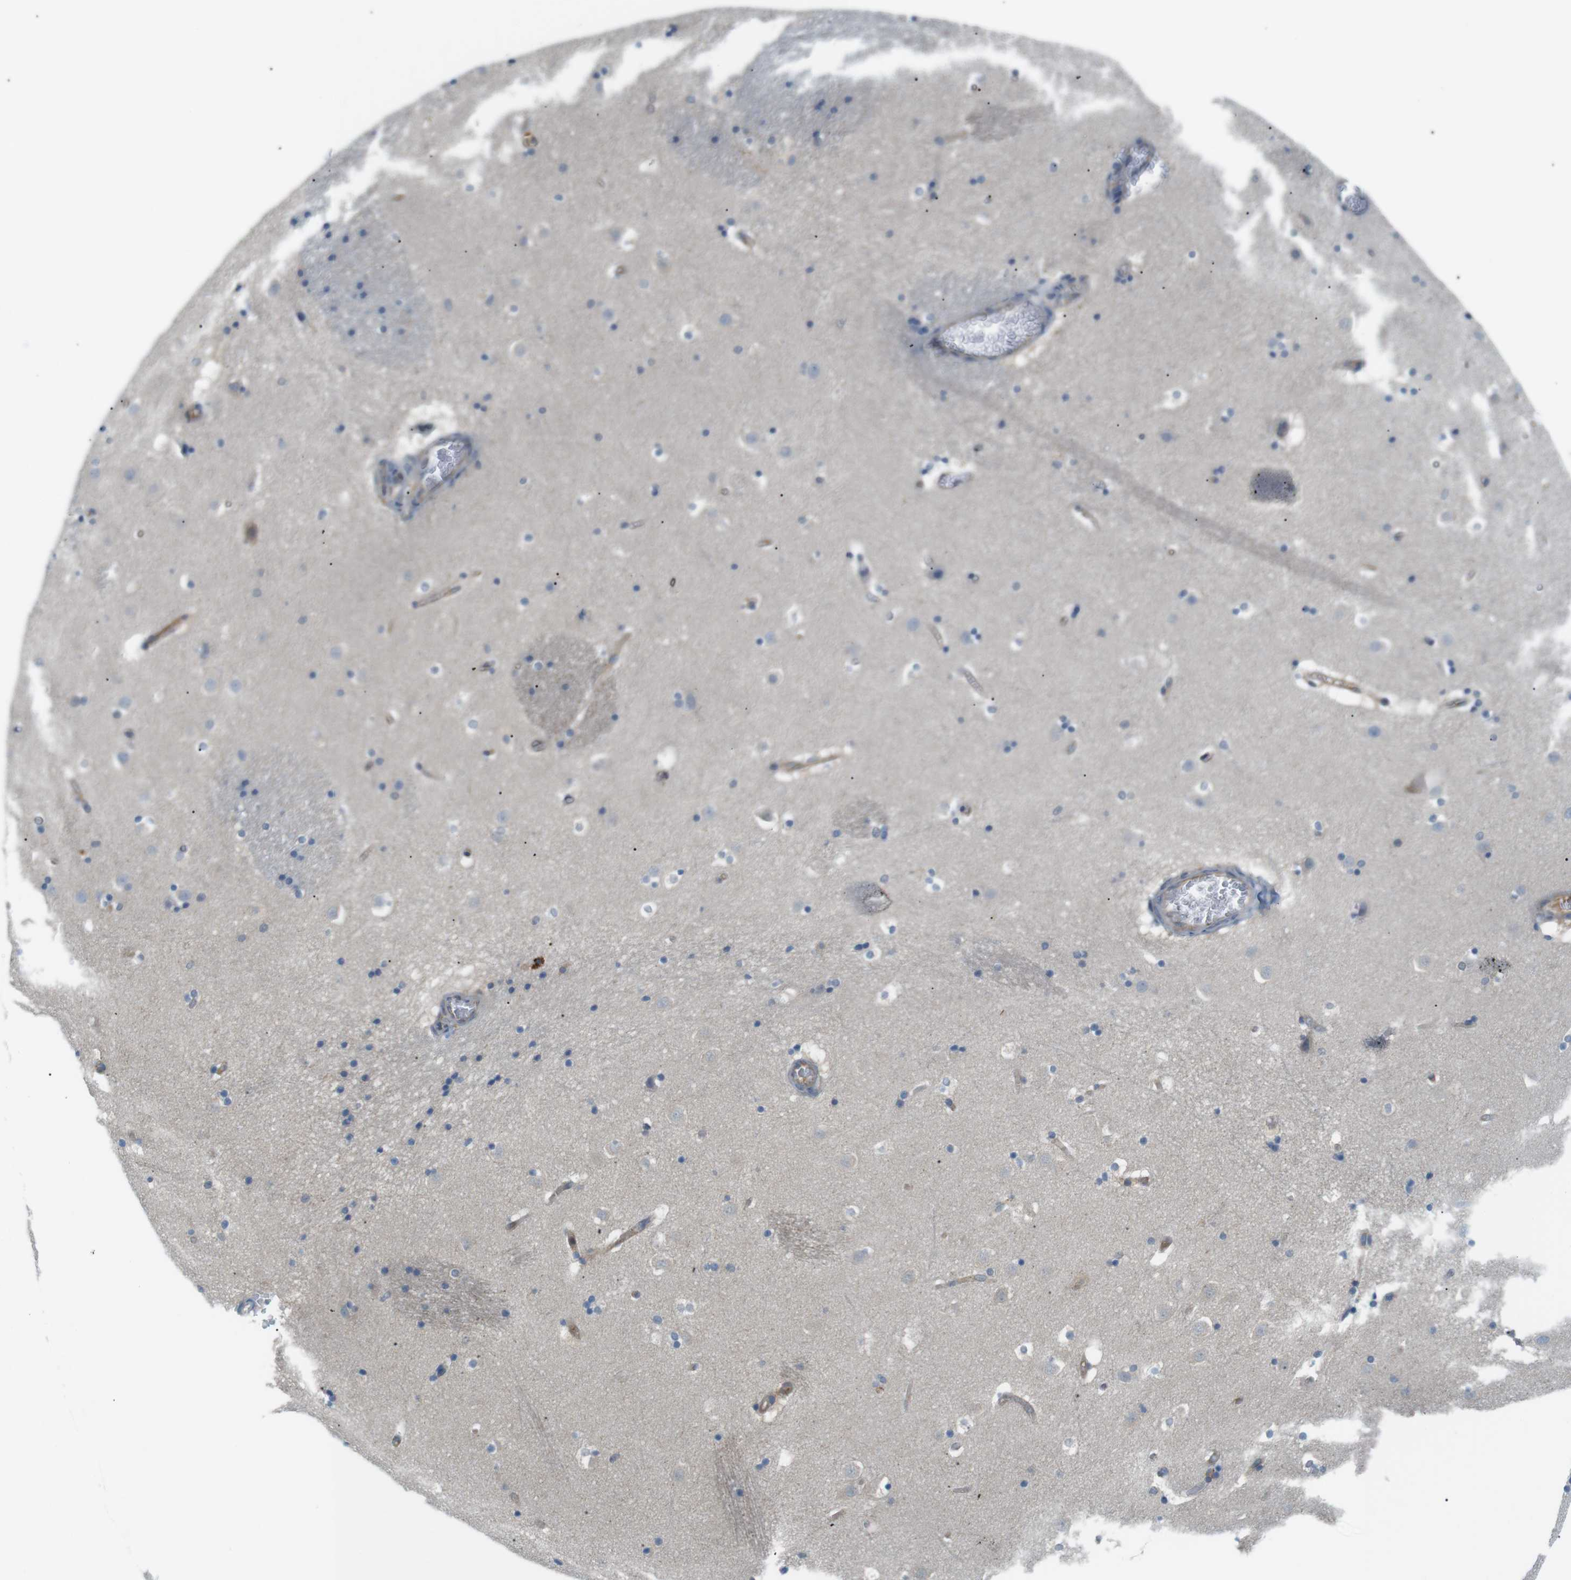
{"staining": {"intensity": "weak", "quantity": "<25%", "location": "cytoplasmic/membranous"}, "tissue": "caudate", "cell_type": "Glial cells", "image_type": "normal", "snomed": [{"axis": "morphology", "description": "Normal tissue, NOS"}, {"axis": "topography", "description": "Lateral ventricle wall"}], "caption": "Glial cells show no significant positivity in normal caudate. (Brightfield microscopy of DAB immunohistochemistry at high magnification).", "gene": "PEPD", "patient": {"sex": "male", "age": 45}}